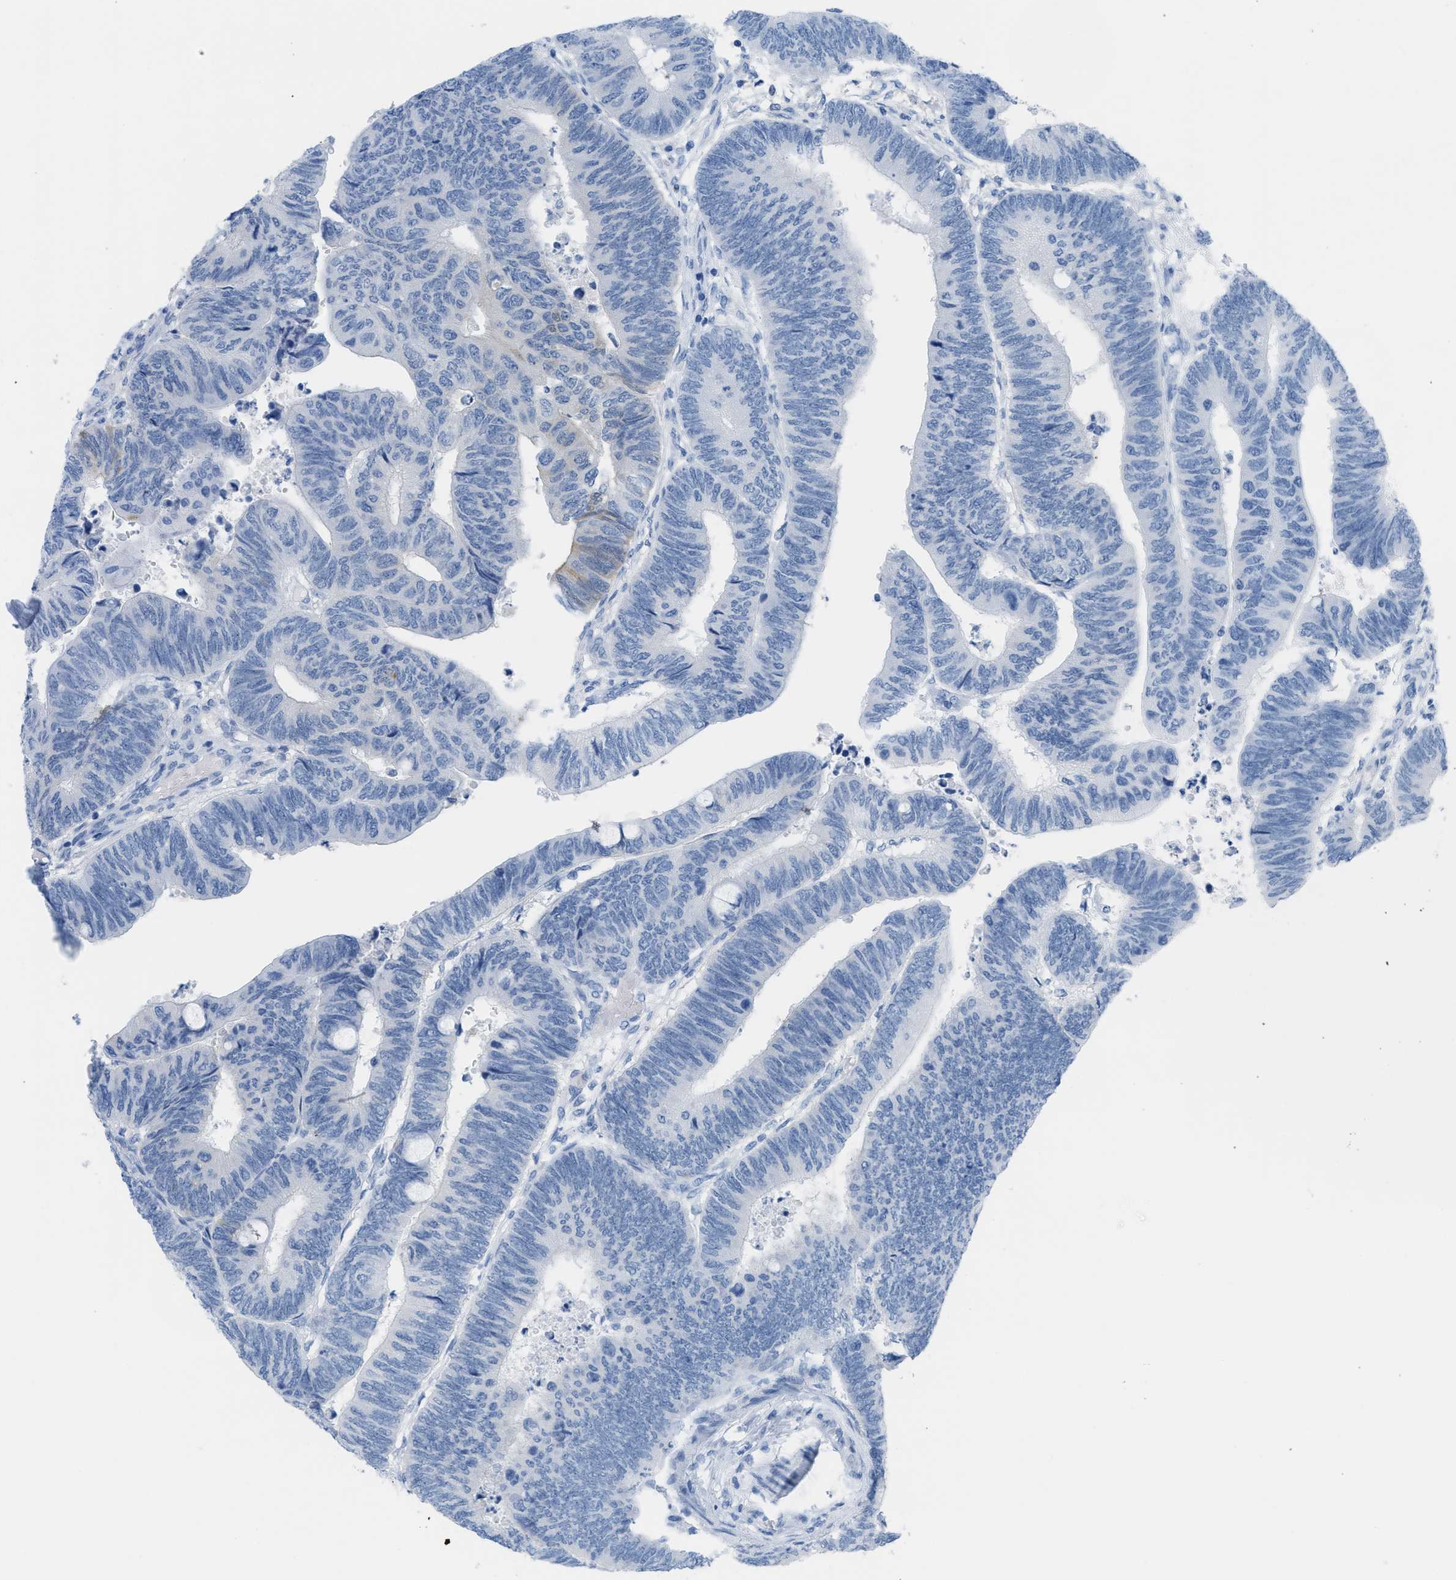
{"staining": {"intensity": "negative", "quantity": "none", "location": "none"}, "tissue": "colorectal cancer", "cell_type": "Tumor cells", "image_type": "cancer", "snomed": [{"axis": "morphology", "description": "Normal tissue, NOS"}, {"axis": "morphology", "description": "Adenocarcinoma, NOS"}, {"axis": "topography", "description": "Rectum"}, {"axis": "topography", "description": "Peripheral nerve tissue"}], "caption": "High magnification brightfield microscopy of colorectal cancer stained with DAB (3,3'-diaminobenzidine) (brown) and counterstained with hematoxylin (blue): tumor cells show no significant positivity. The staining was performed using DAB to visualize the protein expression in brown, while the nuclei were stained in blue with hematoxylin (Magnification: 20x).", "gene": "ASGR1", "patient": {"sex": "male", "age": 92}}